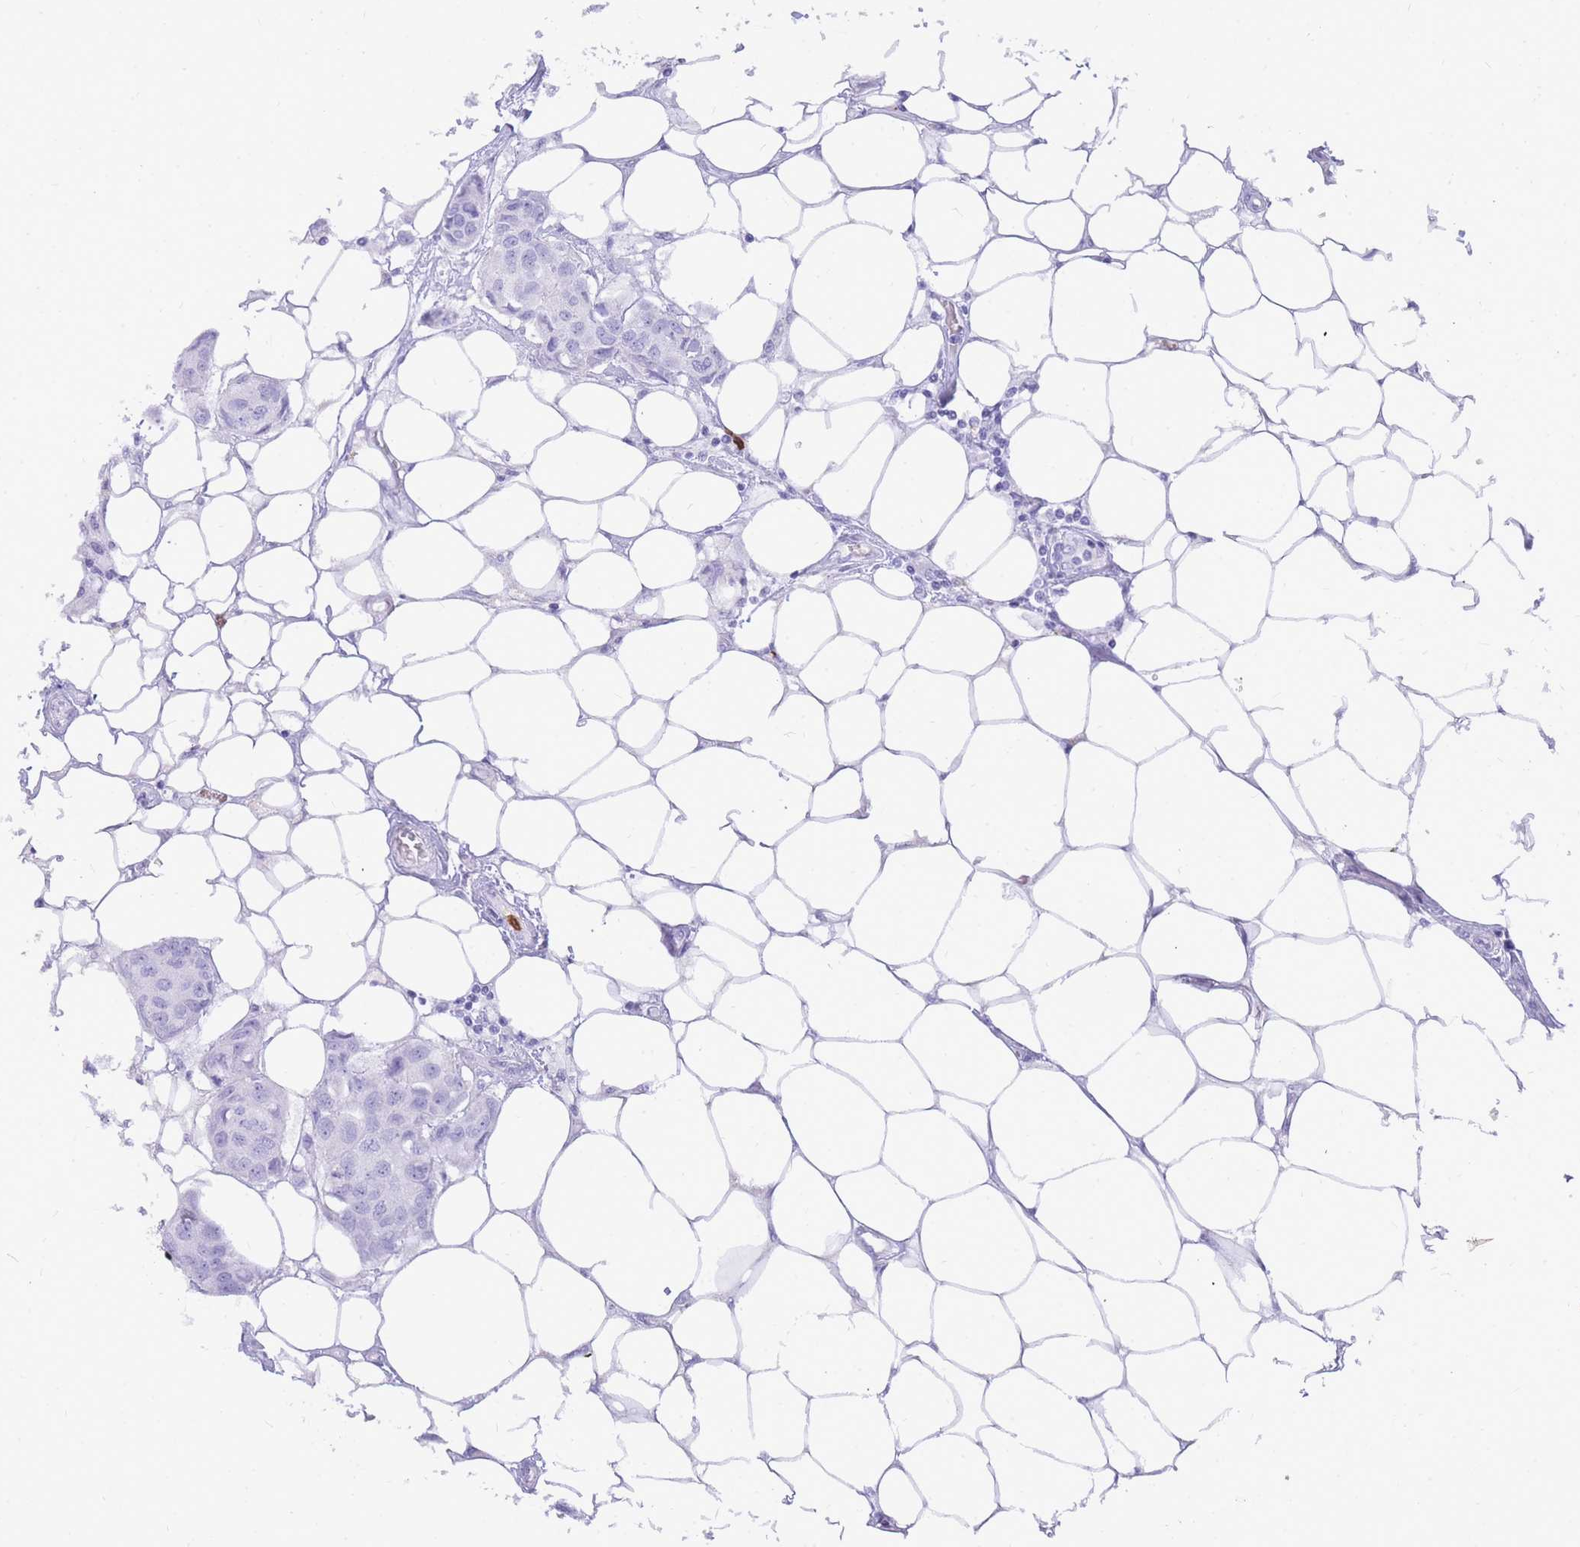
{"staining": {"intensity": "negative", "quantity": "none", "location": "none"}, "tissue": "breast cancer", "cell_type": "Tumor cells", "image_type": "cancer", "snomed": [{"axis": "morphology", "description": "Duct carcinoma"}, {"axis": "topography", "description": "Breast"}, {"axis": "topography", "description": "Lymph node"}], "caption": "A histopathology image of breast infiltrating ductal carcinoma stained for a protein demonstrates no brown staining in tumor cells.", "gene": "HERC1", "patient": {"sex": "female", "age": 80}}